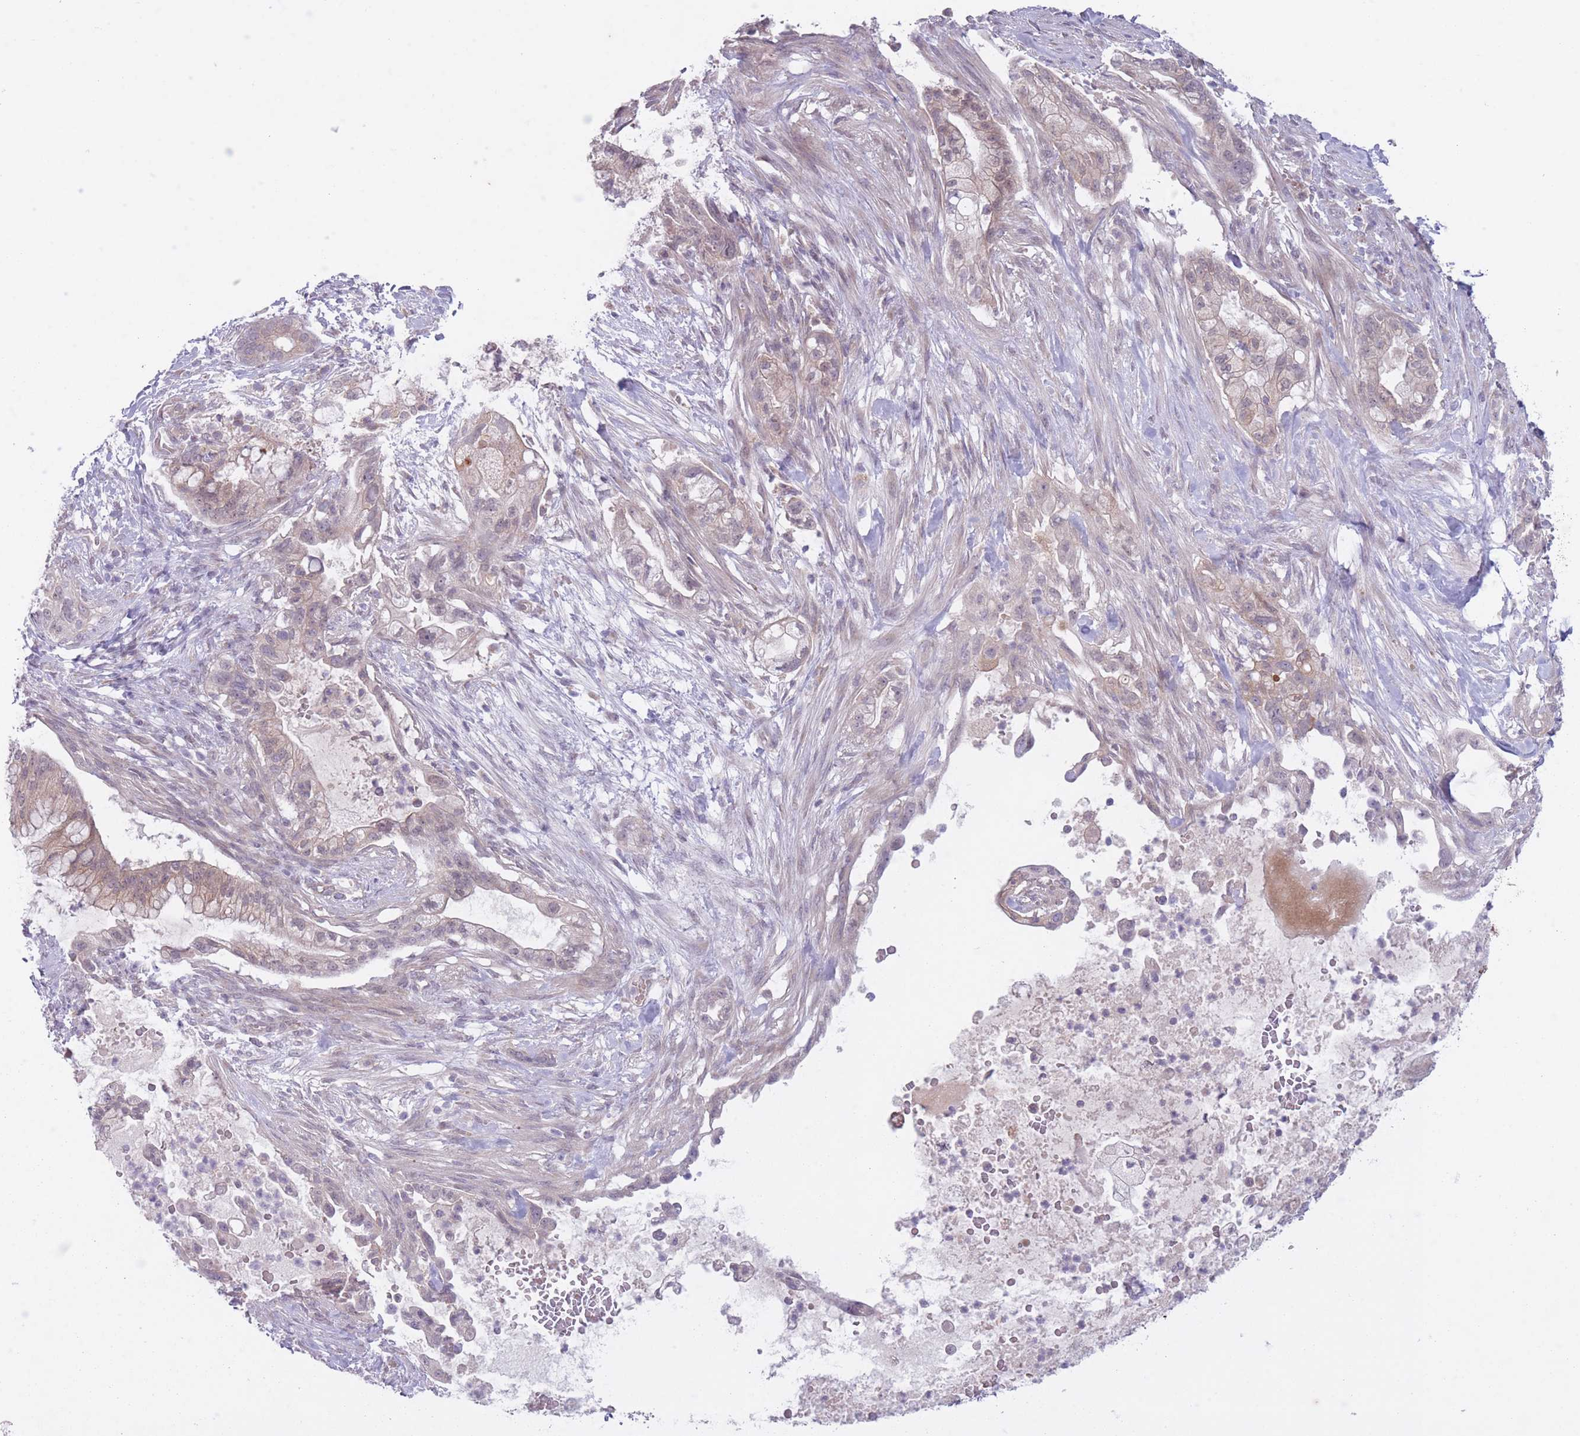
{"staining": {"intensity": "weak", "quantity": "25%-75%", "location": "cytoplasmic/membranous"}, "tissue": "pancreatic cancer", "cell_type": "Tumor cells", "image_type": "cancer", "snomed": [{"axis": "morphology", "description": "Adenocarcinoma, NOS"}, {"axis": "topography", "description": "Pancreas"}], "caption": "Approximately 25%-75% of tumor cells in human pancreatic cancer reveal weak cytoplasmic/membranous protein positivity as visualized by brown immunohistochemical staining.", "gene": "ARPIN", "patient": {"sex": "male", "age": 44}}